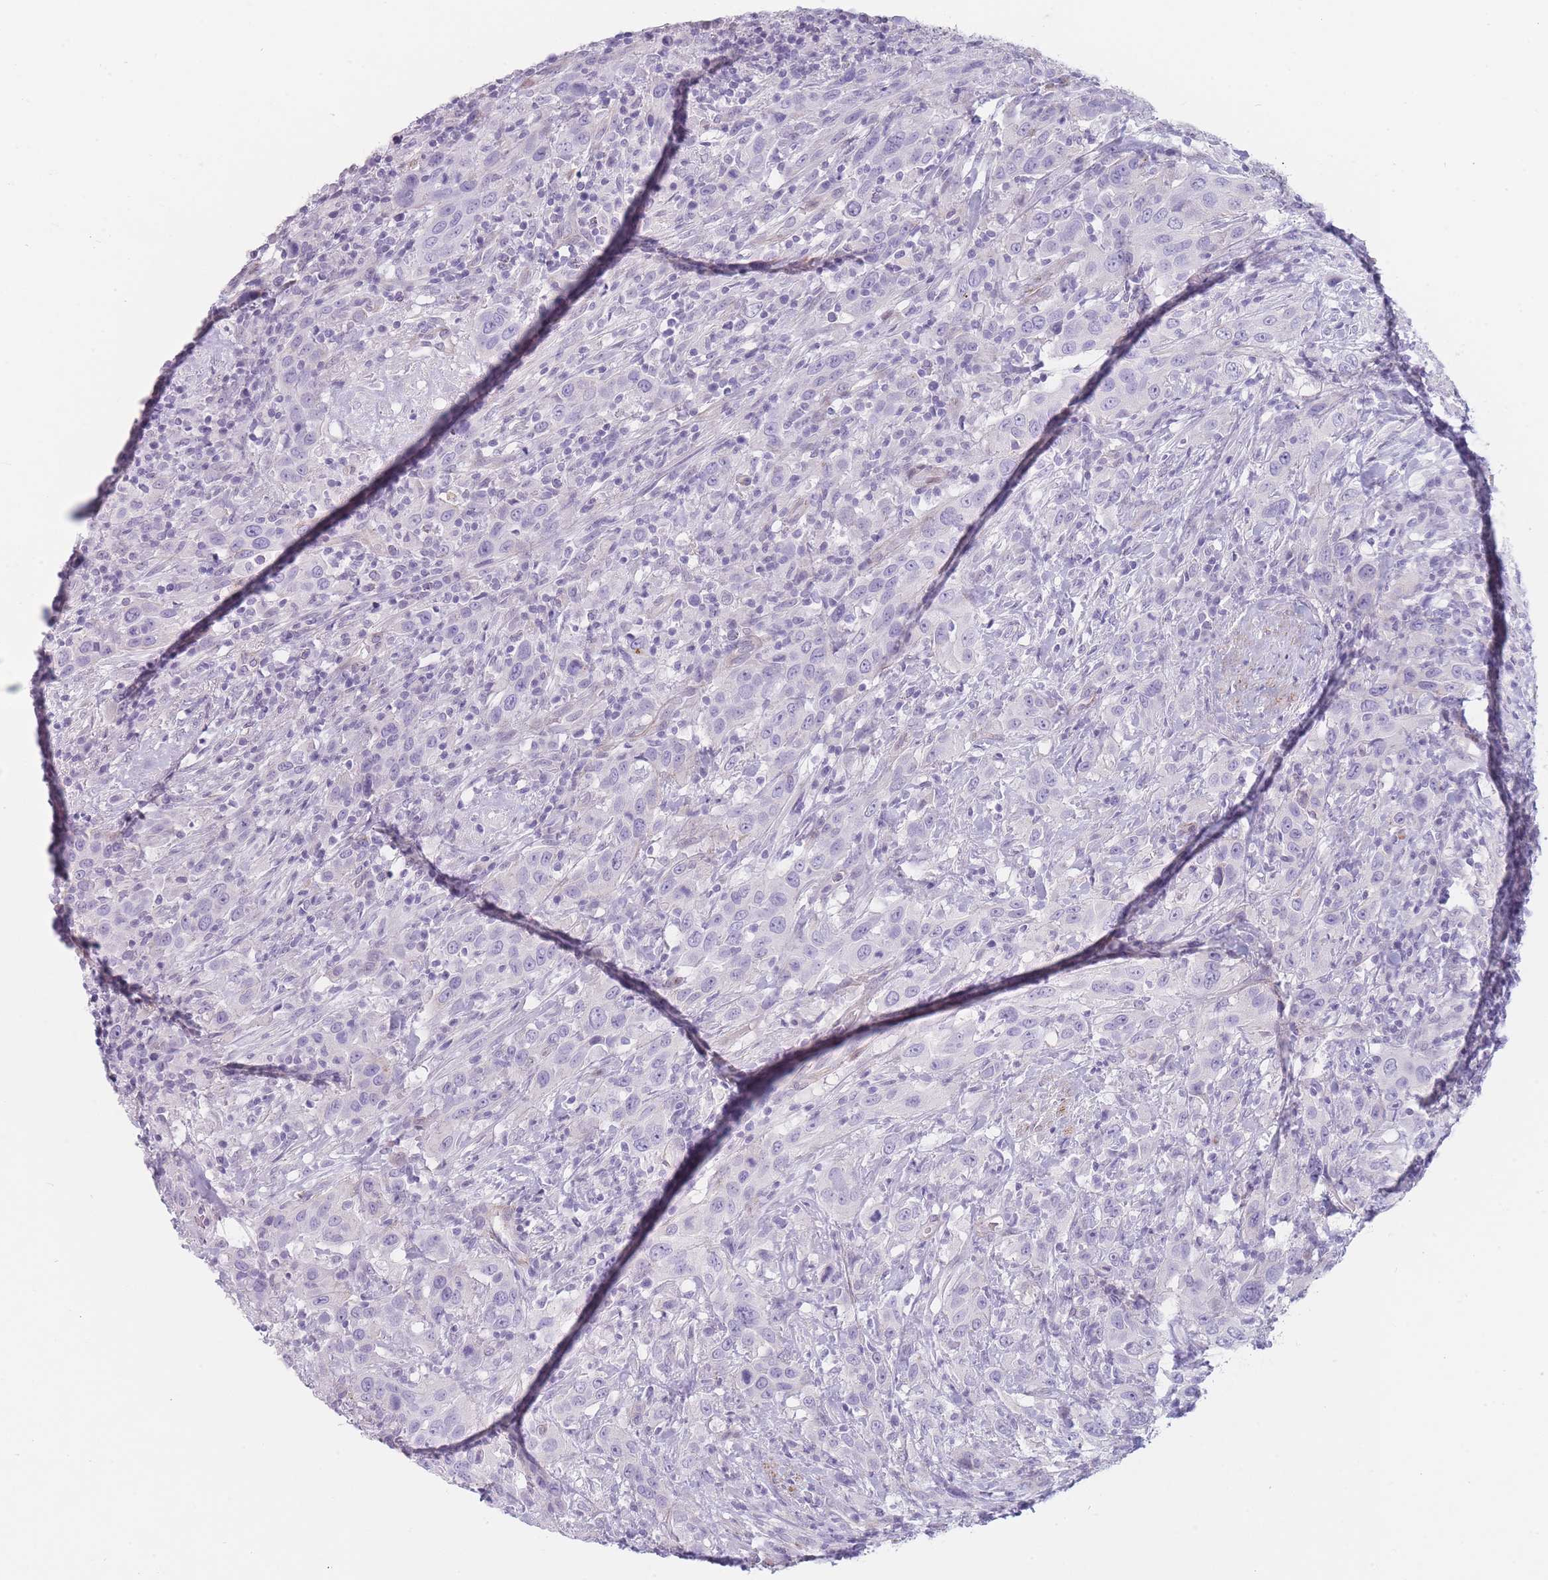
{"staining": {"intensity": "negative", "quantity": "none", "location": "none"}, "tissue": "urothelial cancer", "cell_type": "Tumor cells", "image_type": "cancer", "snomed": [{"axis": "morphology", "description": "Urothelial carcinoma, High grade"}, {"axis": "topography", "description": "Urinary bladder"}], "caption": "Urothelial cancer was stained to show a protein in brown. There is no significant staining in tumor cells. (Stains: DAB IHC with hematoxylin counter stain, Microscopy: brightfield microscopy at high magnification).", "gene": "IFNA6", "patient": {"sex": "male", "age": 61}}